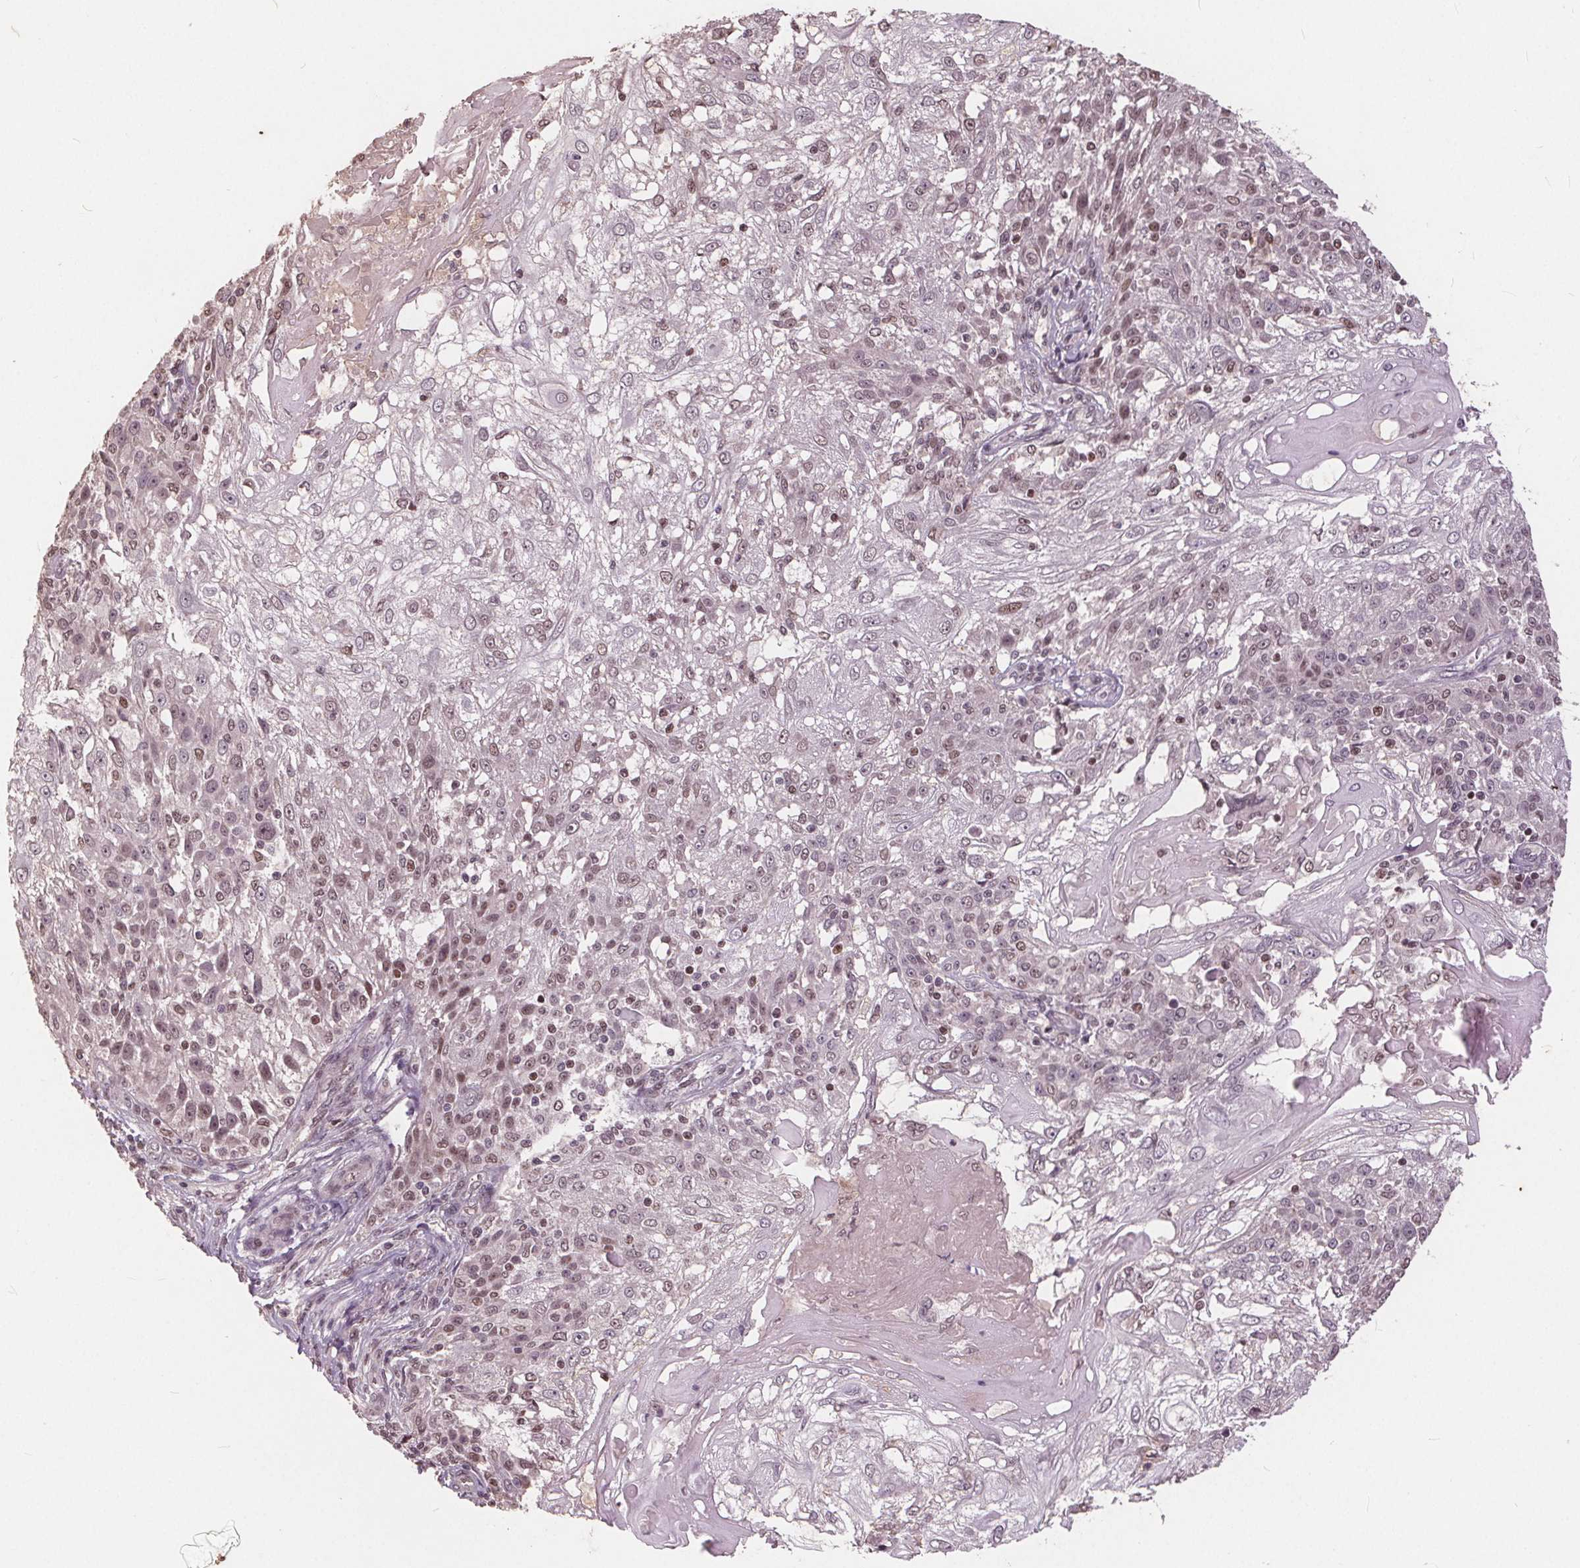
{"staining": {"intensity": "weak", "quantity": "25%-75%", "location": "nuclear"}, "tissue": "skin cancer", "cell_type": "Tumor cells", "image_type": "cancer", "snomed": [{"axis": "morphology", "description": "Normal tissue, NOS"}, {"axis": "morphology", "description": "Squamous cell carcinoma, NOS"}, {"axis": "topography", "description": "Skin"}], "caption": "Skin cancer stained with IHC demonstrates weak nuclear expression in about 25%-75% of tumor cells.", "gene": "DNMT3B", "patient": {"sex": "female", "age": 83}}